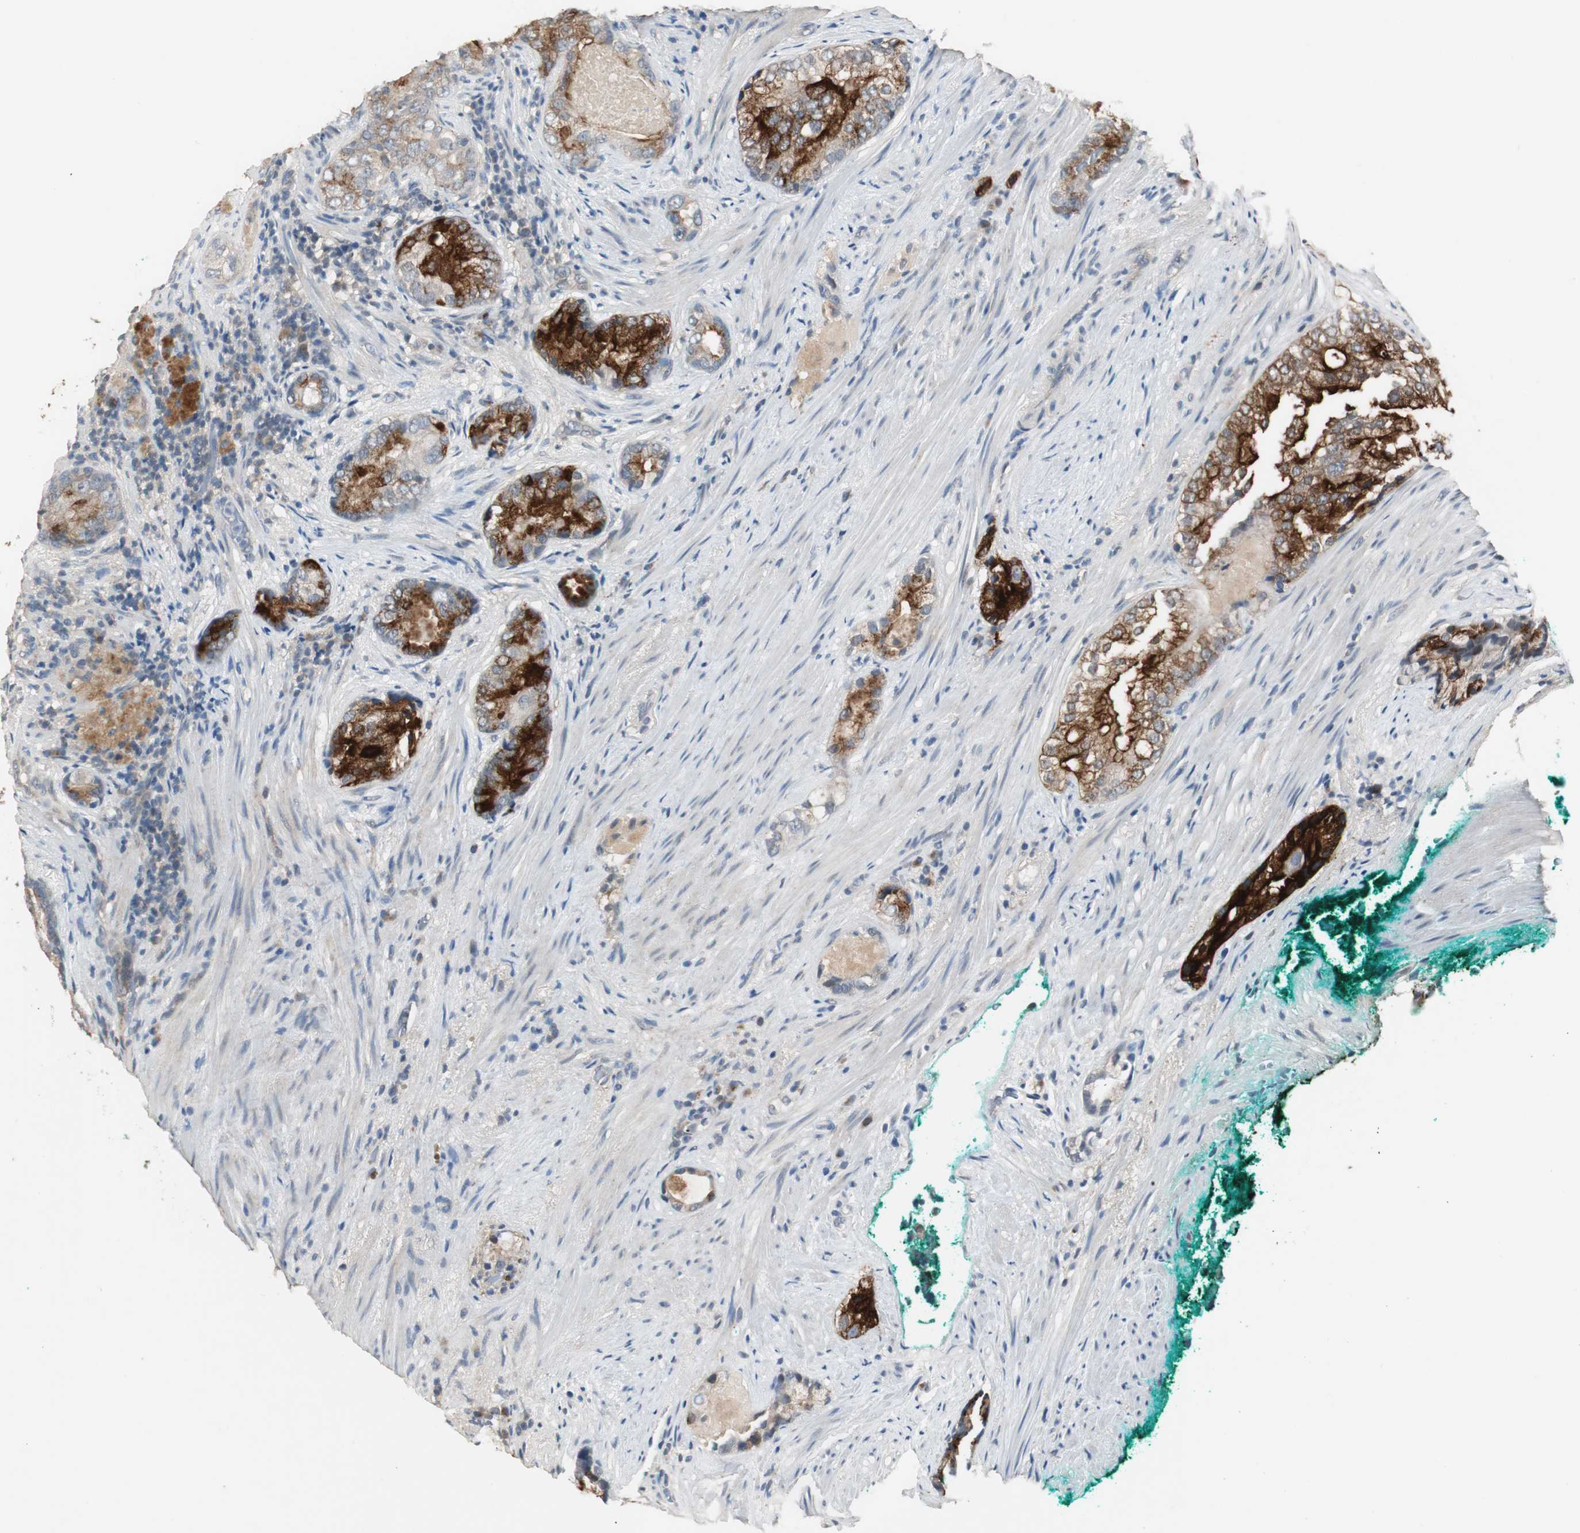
{"staining": {"intensity": "strong", "quantity": ">75%", "location": "cytoplasmic/membranous"}, "tissue": "prostate cancer", "cell_type": "Tumor cells", "image_type": "cancer", "snomed": [{"axis": "morphology", "description": "Adenocarcinoma, High grade"}, {"axis": "topography", "description": "Prostate"}], "caption": "This photomicrograph shows IHC staining of high-grade adenocarcinoma (prostate), with high strong cytoplasmic/membranous positivity in about >75% of tumor cells.", "gene": "PTPRN2", "patient": {"sex": "male", "age": 66}}